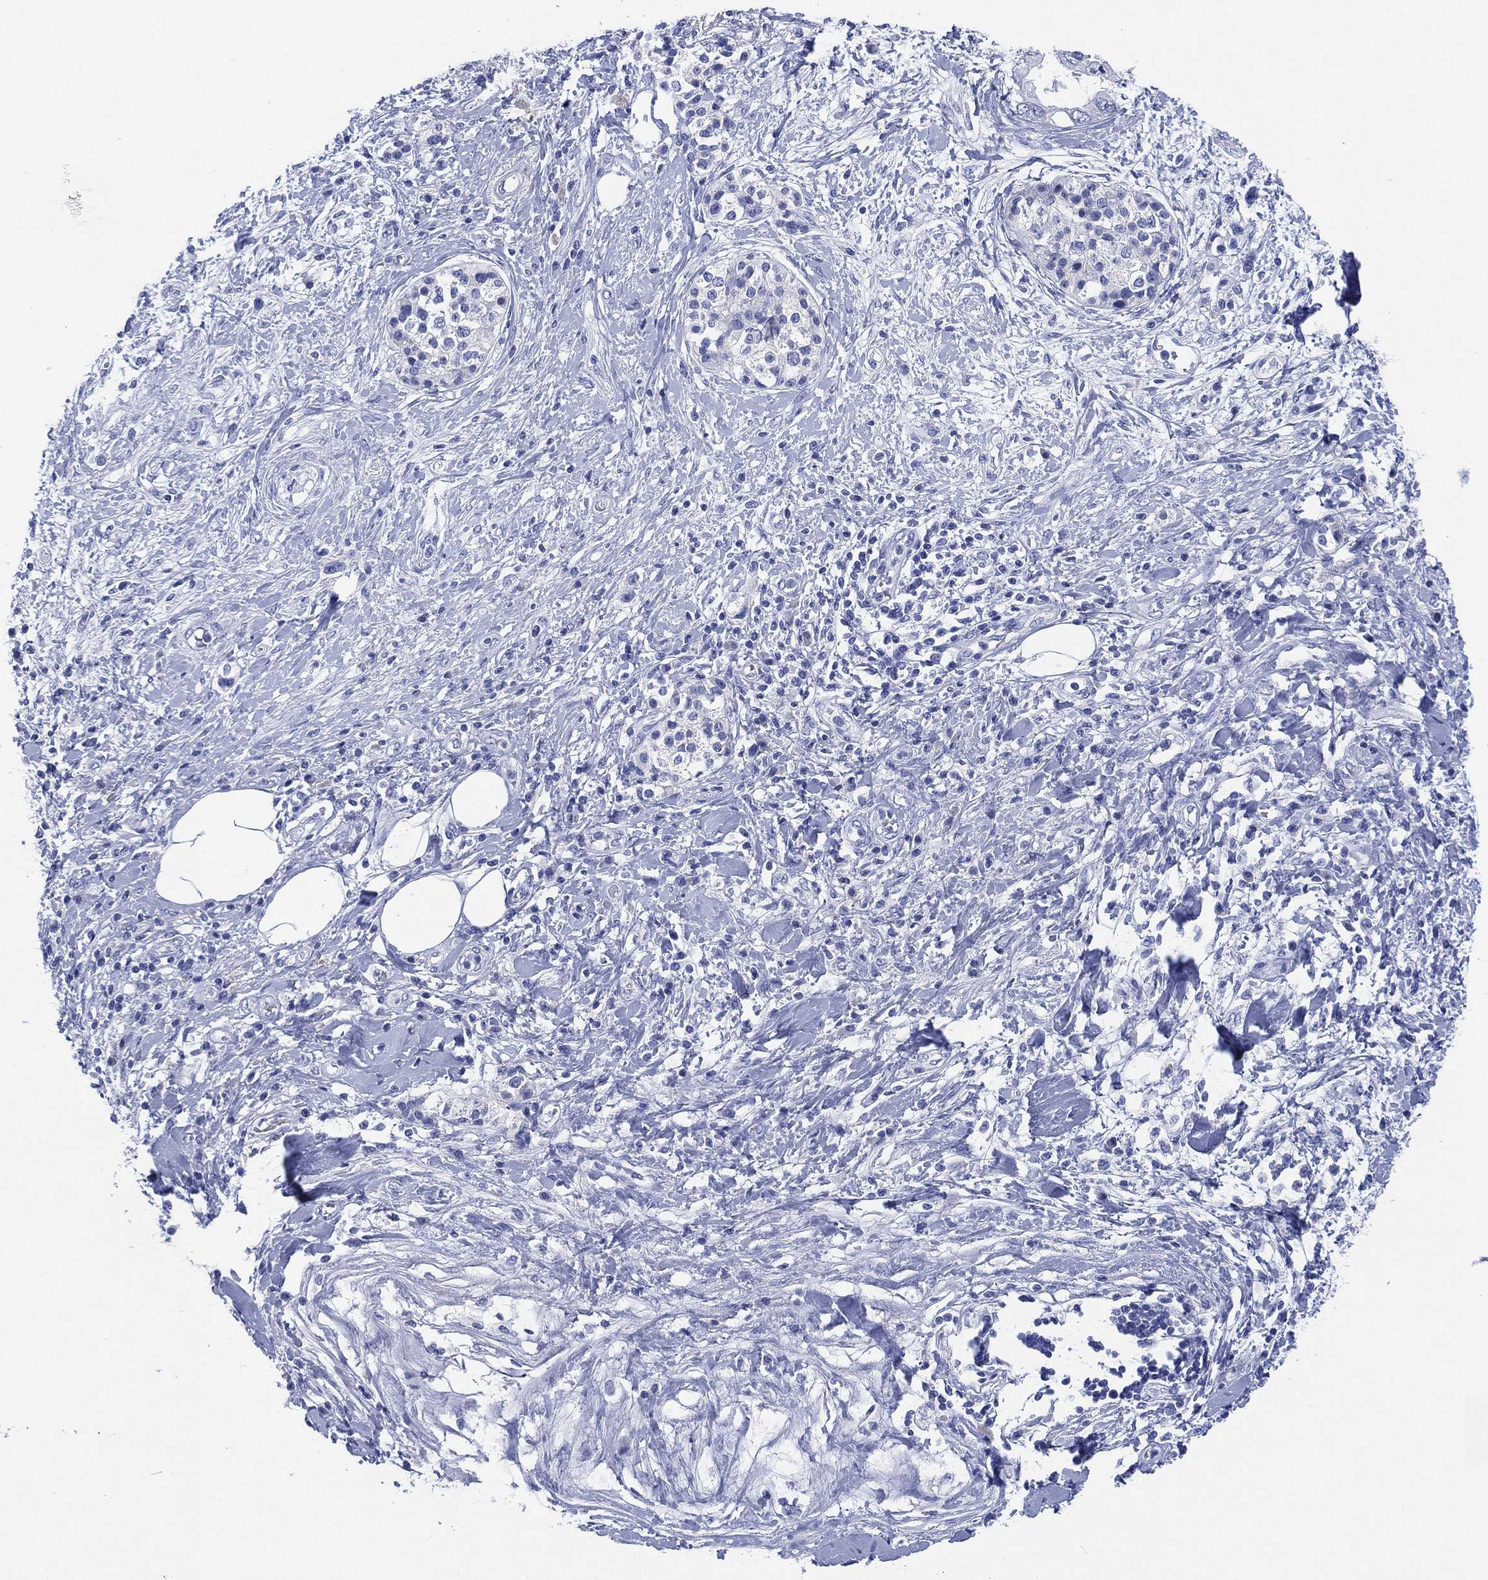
{"staining": {"intensity": "negative", "quantity": "none", "location": "none"}, "tissue": "pancreatic cancer", "cell_type": "Tumor cells", "image_type": "cancer", "snomed": [{"axis": "morphology", "description": "Adenocarcinoma, NOS"}, {"axis": "topography", "description": "Pancreas"}], "caption": "Immunohistochemistry image of neoplastic tissue: human pancreatic cancer stained with DAB (3,3'-diaminobenzidine) reveals no significant protein expression in tumor cells.", "gene": "SLC9C2", "patient": {"sex": "female", "age": 56}}